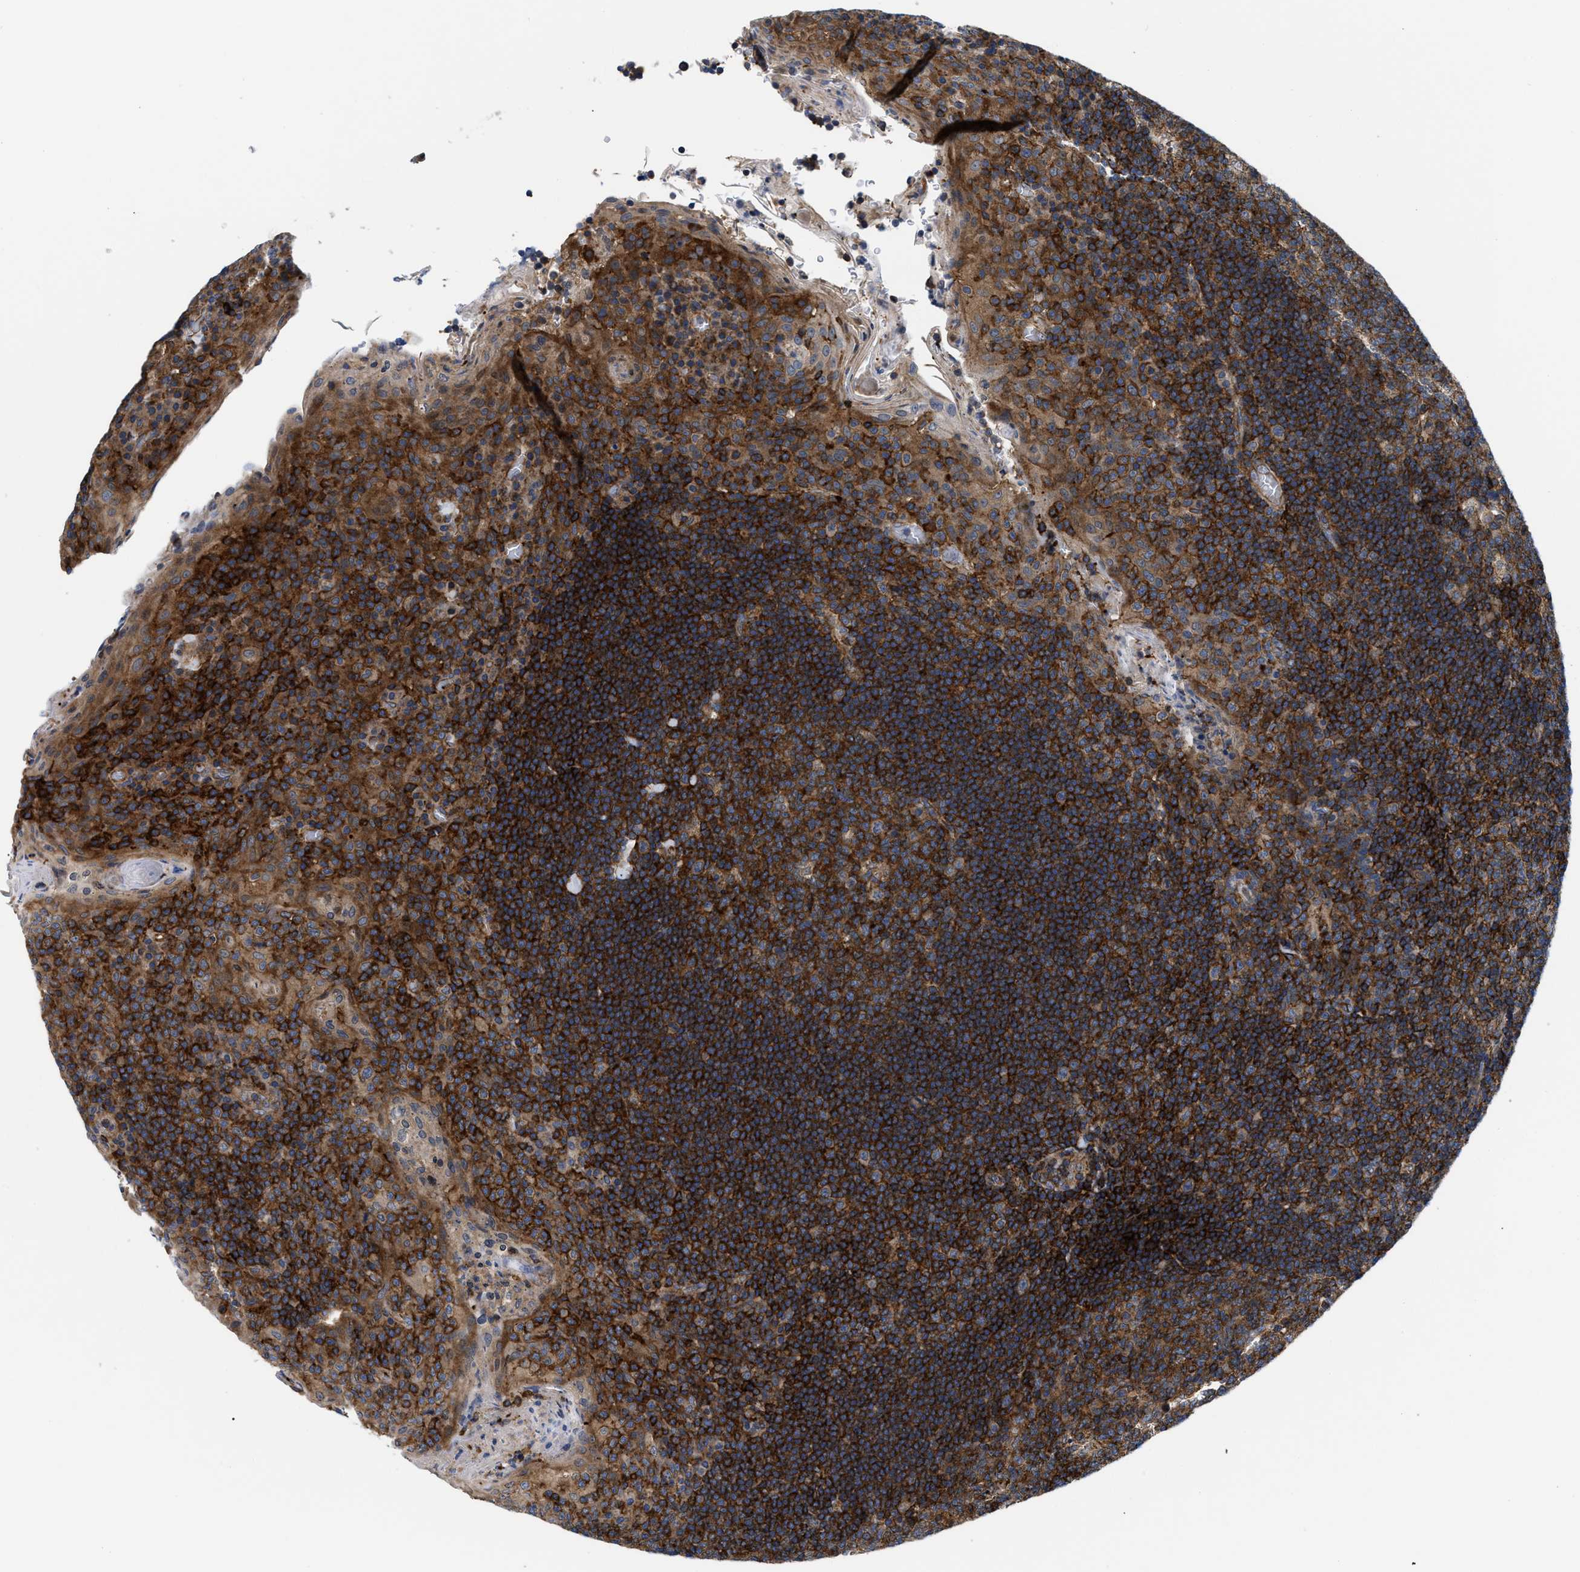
{"staining": {"intensity": "strong", "quantity": ">75%", "location": "cytoplasmic/membranous"}, "tissue": "tonsil", "cell_type": "Germinal center cells", "image_type": "normal", "snomed": [{"axis": "morphology", "description": "Normal tissue, NOS"}, {"axis": "topography", "description": "Tonsil"}], "caption": "A brown stain shows strong cytoplasmic/membranous staining of a protein in germinal center cells of unremarkable tonsil.", "gene": "SPAST", "patient": {"sex": "male", "age": 17}}